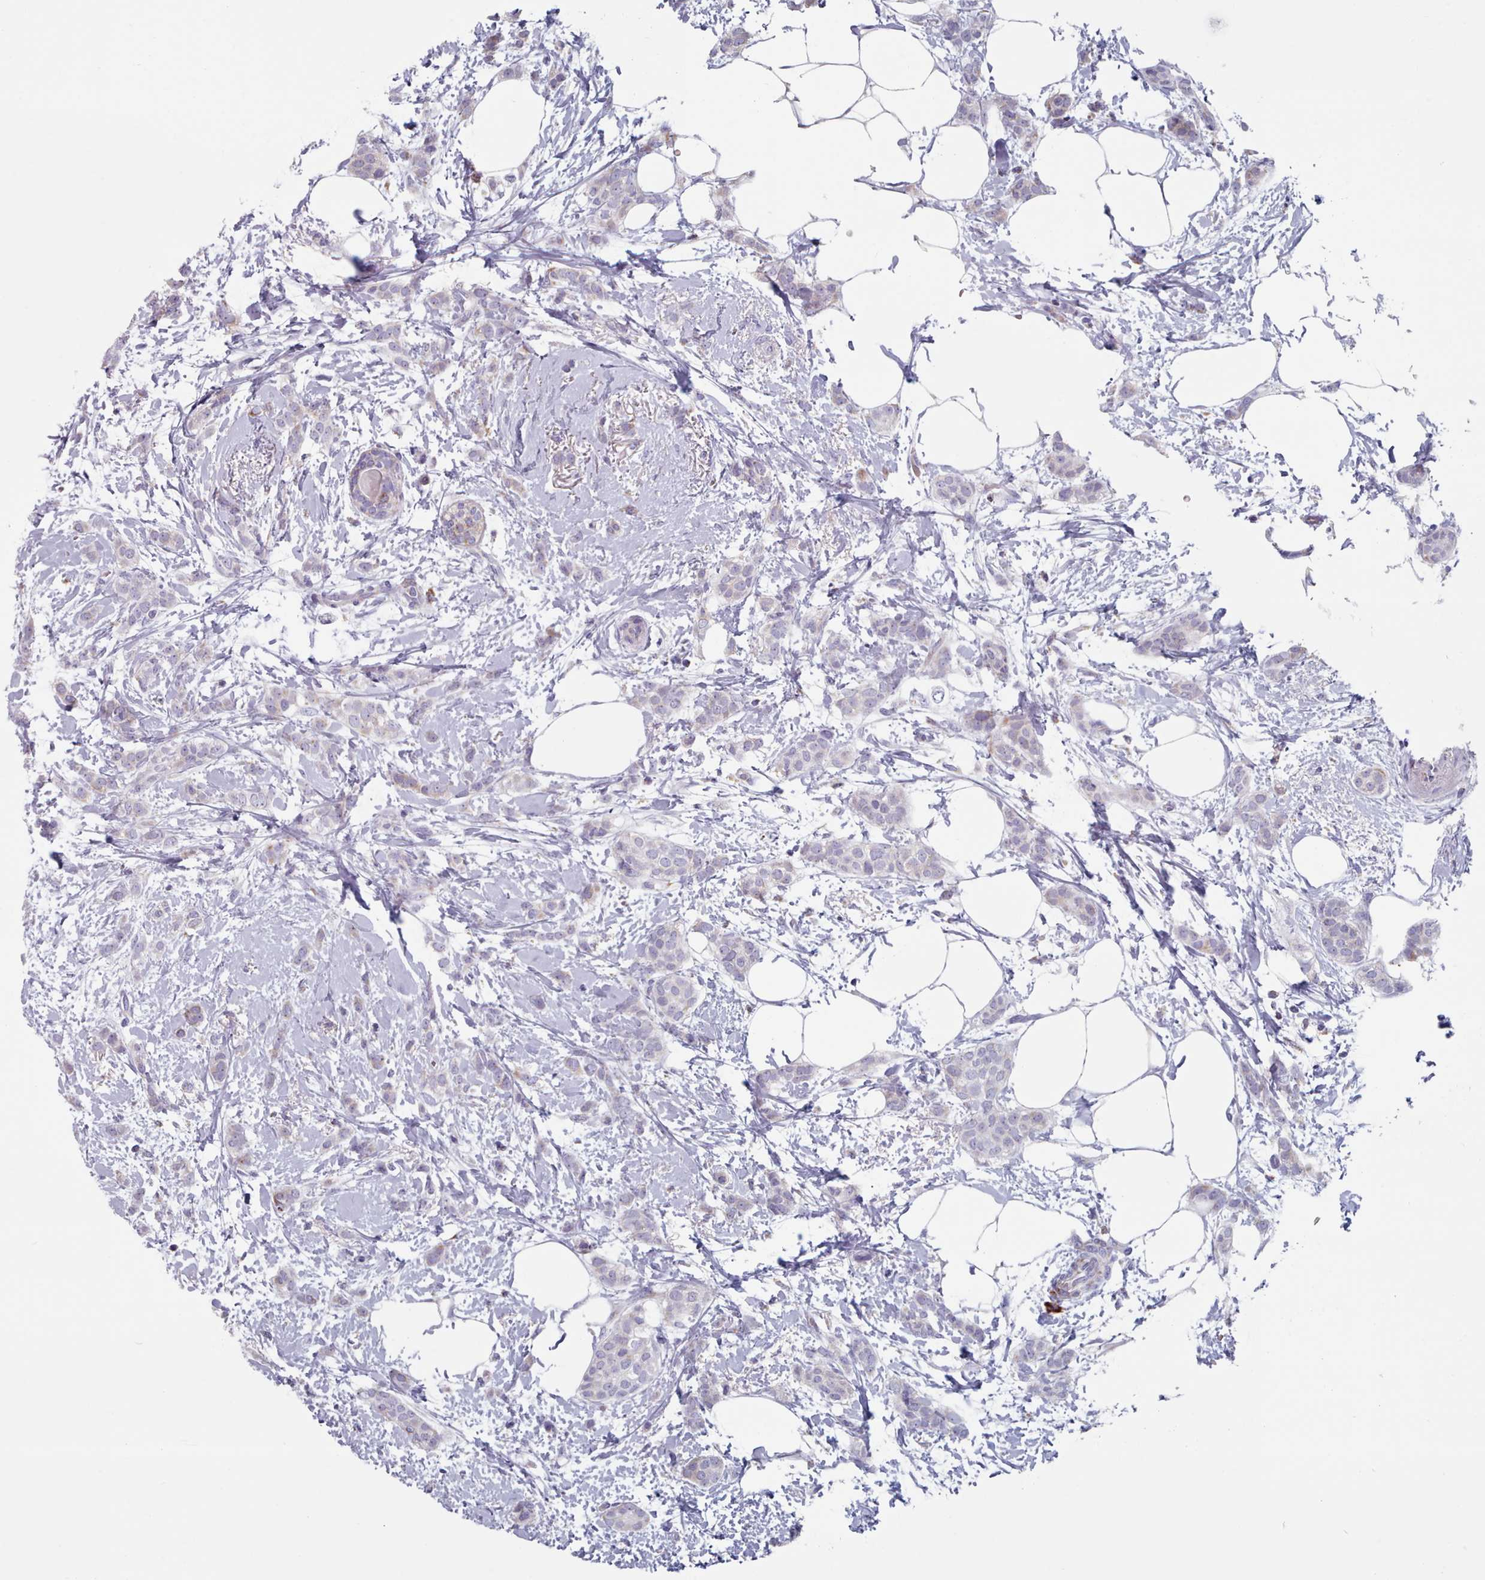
{"staining": {"intensity": "moderate", "quantity": "<25%", "location": "cytoplasmic/membranous"}, "tissue": "breast cancer", "cell_type": "Tumor cells", "image_type": "cancer", "snomed": [{"axis": "morphology", "description": "Duct carcinoma"}, {"axis": "topography", "description": "Breast"}], "caption": "Immunohistochemistry (IHC) (DAB) staining of breast invasive ductal carcinoma reveals moderate cytoplasmic/membranous protein staining in approximately <25% of tumor cells.", "gene": "FAM170B", "patient": {"sex": "female", "age": 72}}